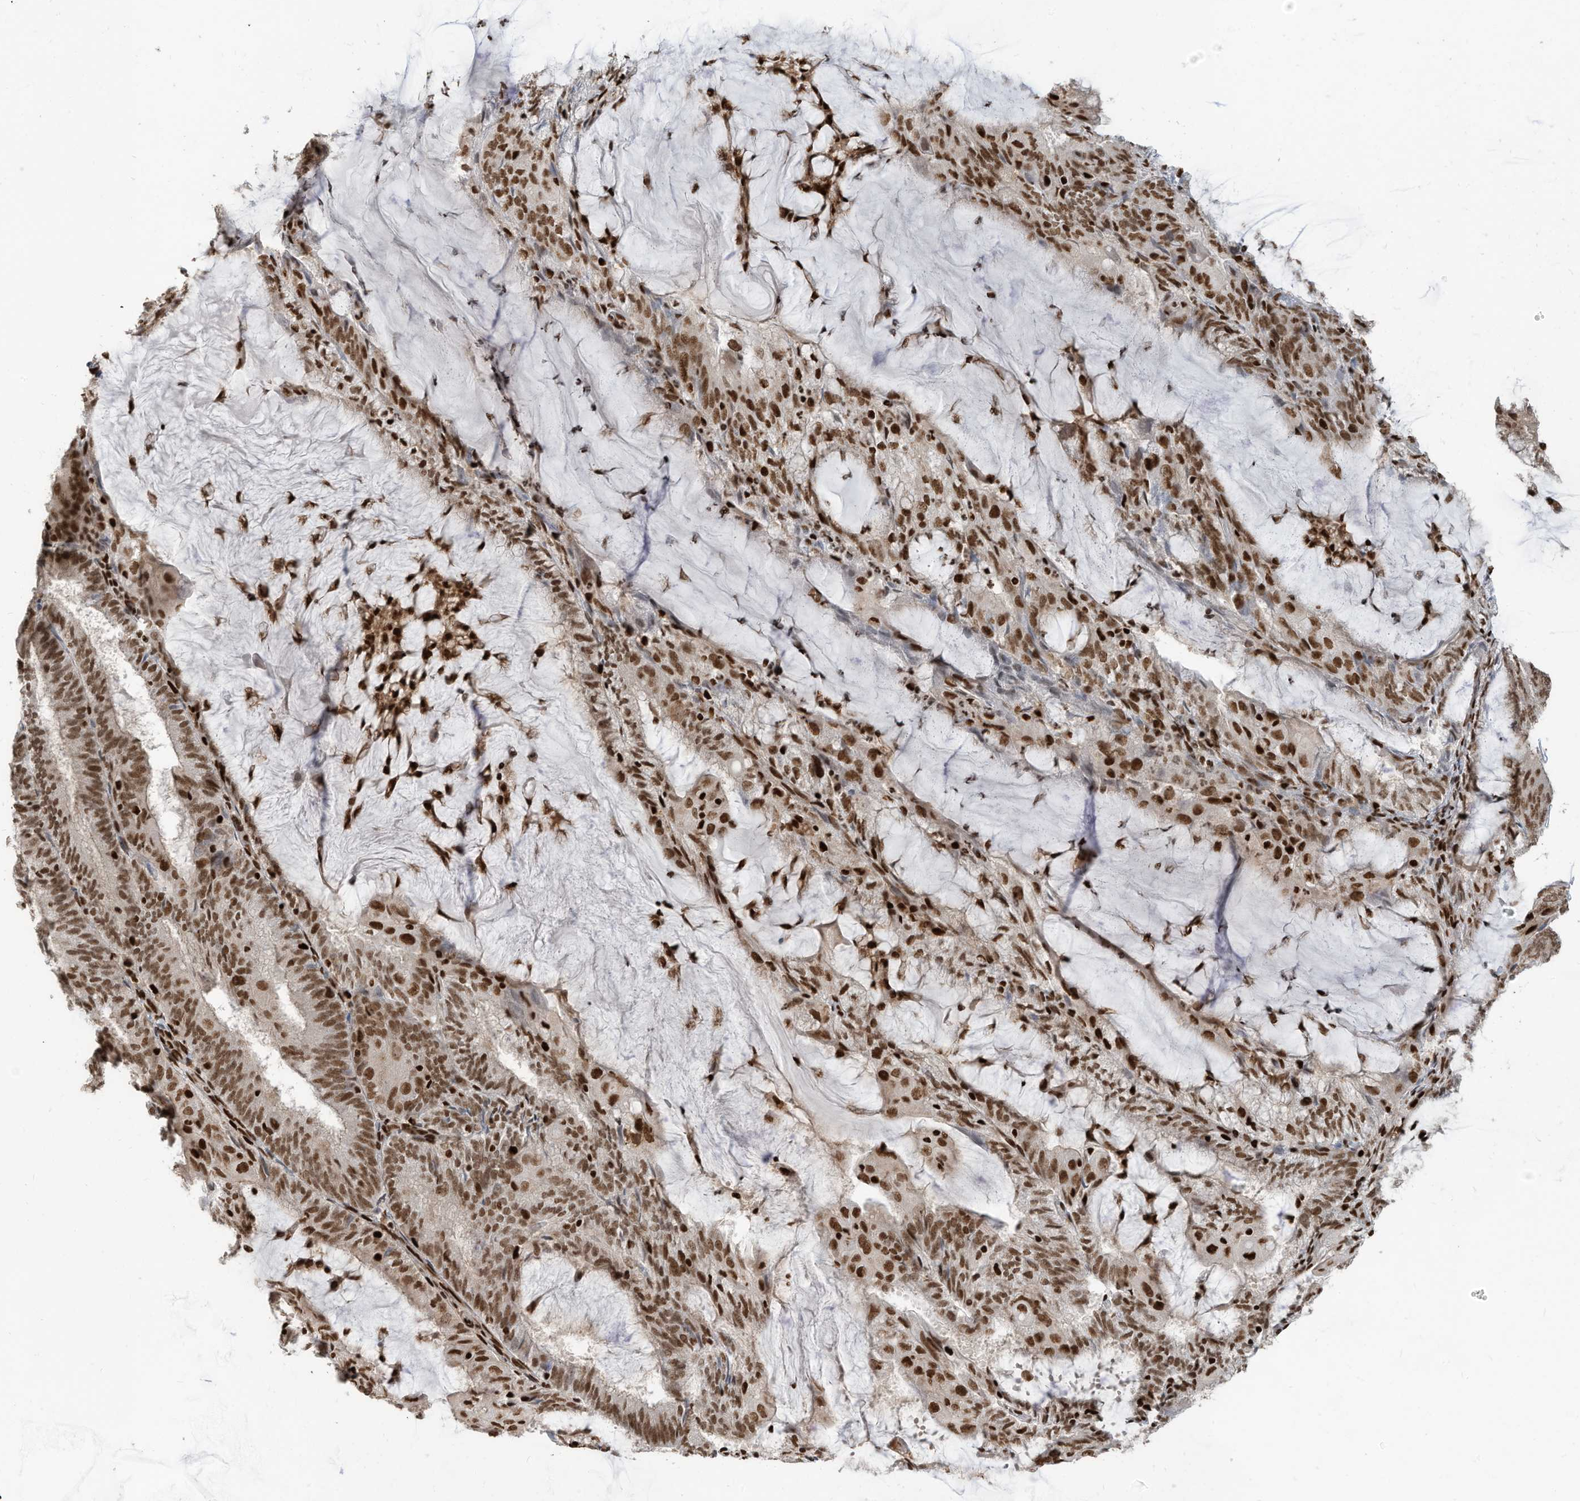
{"staining": {"intensity": "moderate", "quantity": ">75%", "location": "nuclear"}, "tissue": "endometrial cancer", "cell_type": "Tumor cells", "image_type": "cancer", "snomed": [{"axis": "morphology", "description": "Adenocarcinoma, NOS"}, {"axis": "topography", "description": "Endometrium"}], "caption": "Tumor cells exhibit moderate nuclear expression in about >75% of cells in endometrial adenocarcinoma.", "gene": "SAMD15", "patient": {"sex": "female", "age": 81}}